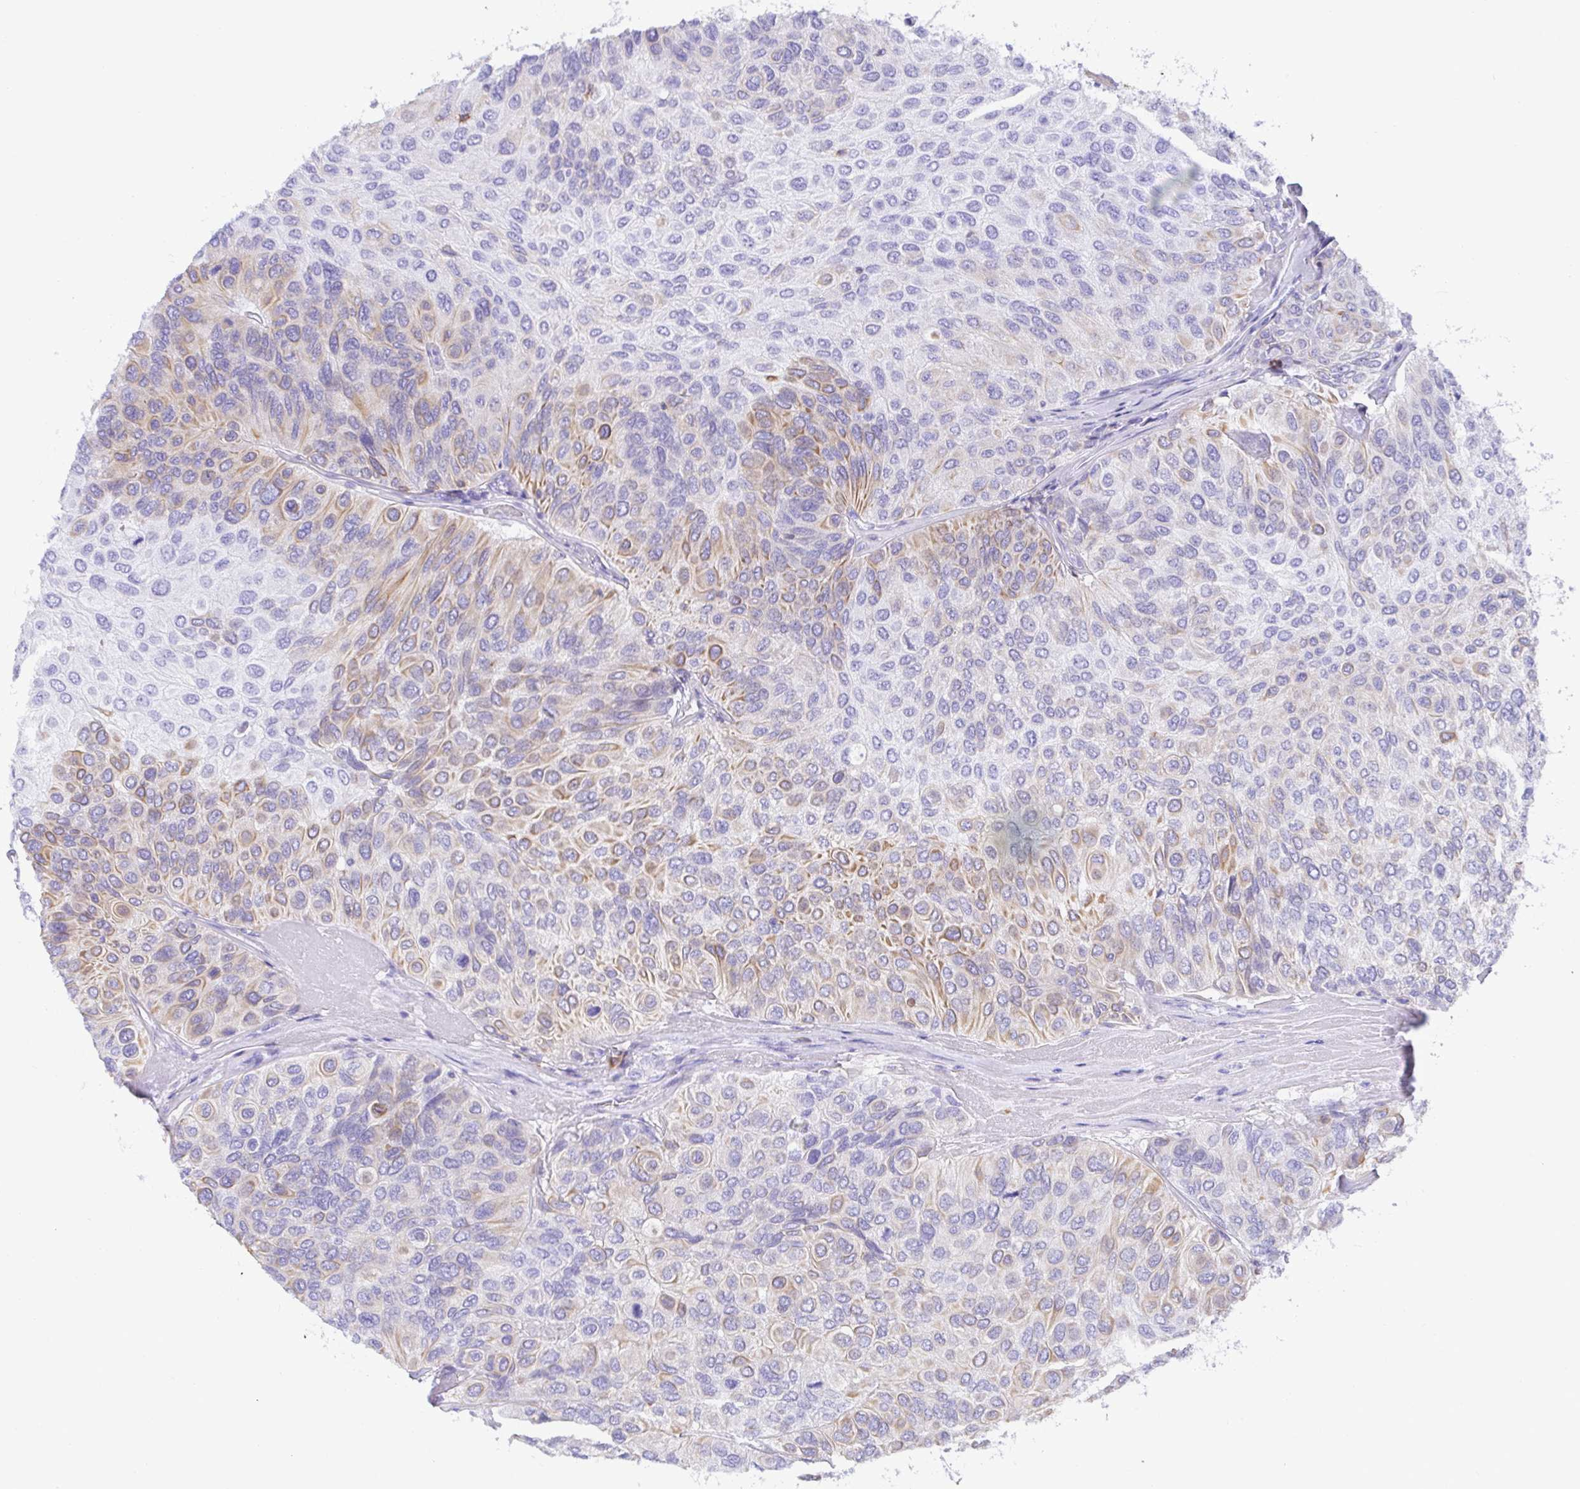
{"staining": {"intensity": "moderate", "quantity": "25%-75%", "location": "cytoplasmic/membranous"}, "tissue": "urothelial cancer", "cell_type": "Tumor cells", "image_type": "cancer", "snomed": [{"axis": "morphology", "description": "Urothelial carcinoma, High grade"}, {"axis": "topography", "description": "Urinary bladder"}], "caption": "Immunohistochemical staining of human urothelial cancer reveals medium levels of moderate cytoplasmic/membranous protein positivity in approximately 25%-75% of tumor cells. (Brightfield microscopy of DAB IHC at high magnification).", "gene": "CD5", "patient": {"sex": "male", "age": 66}}